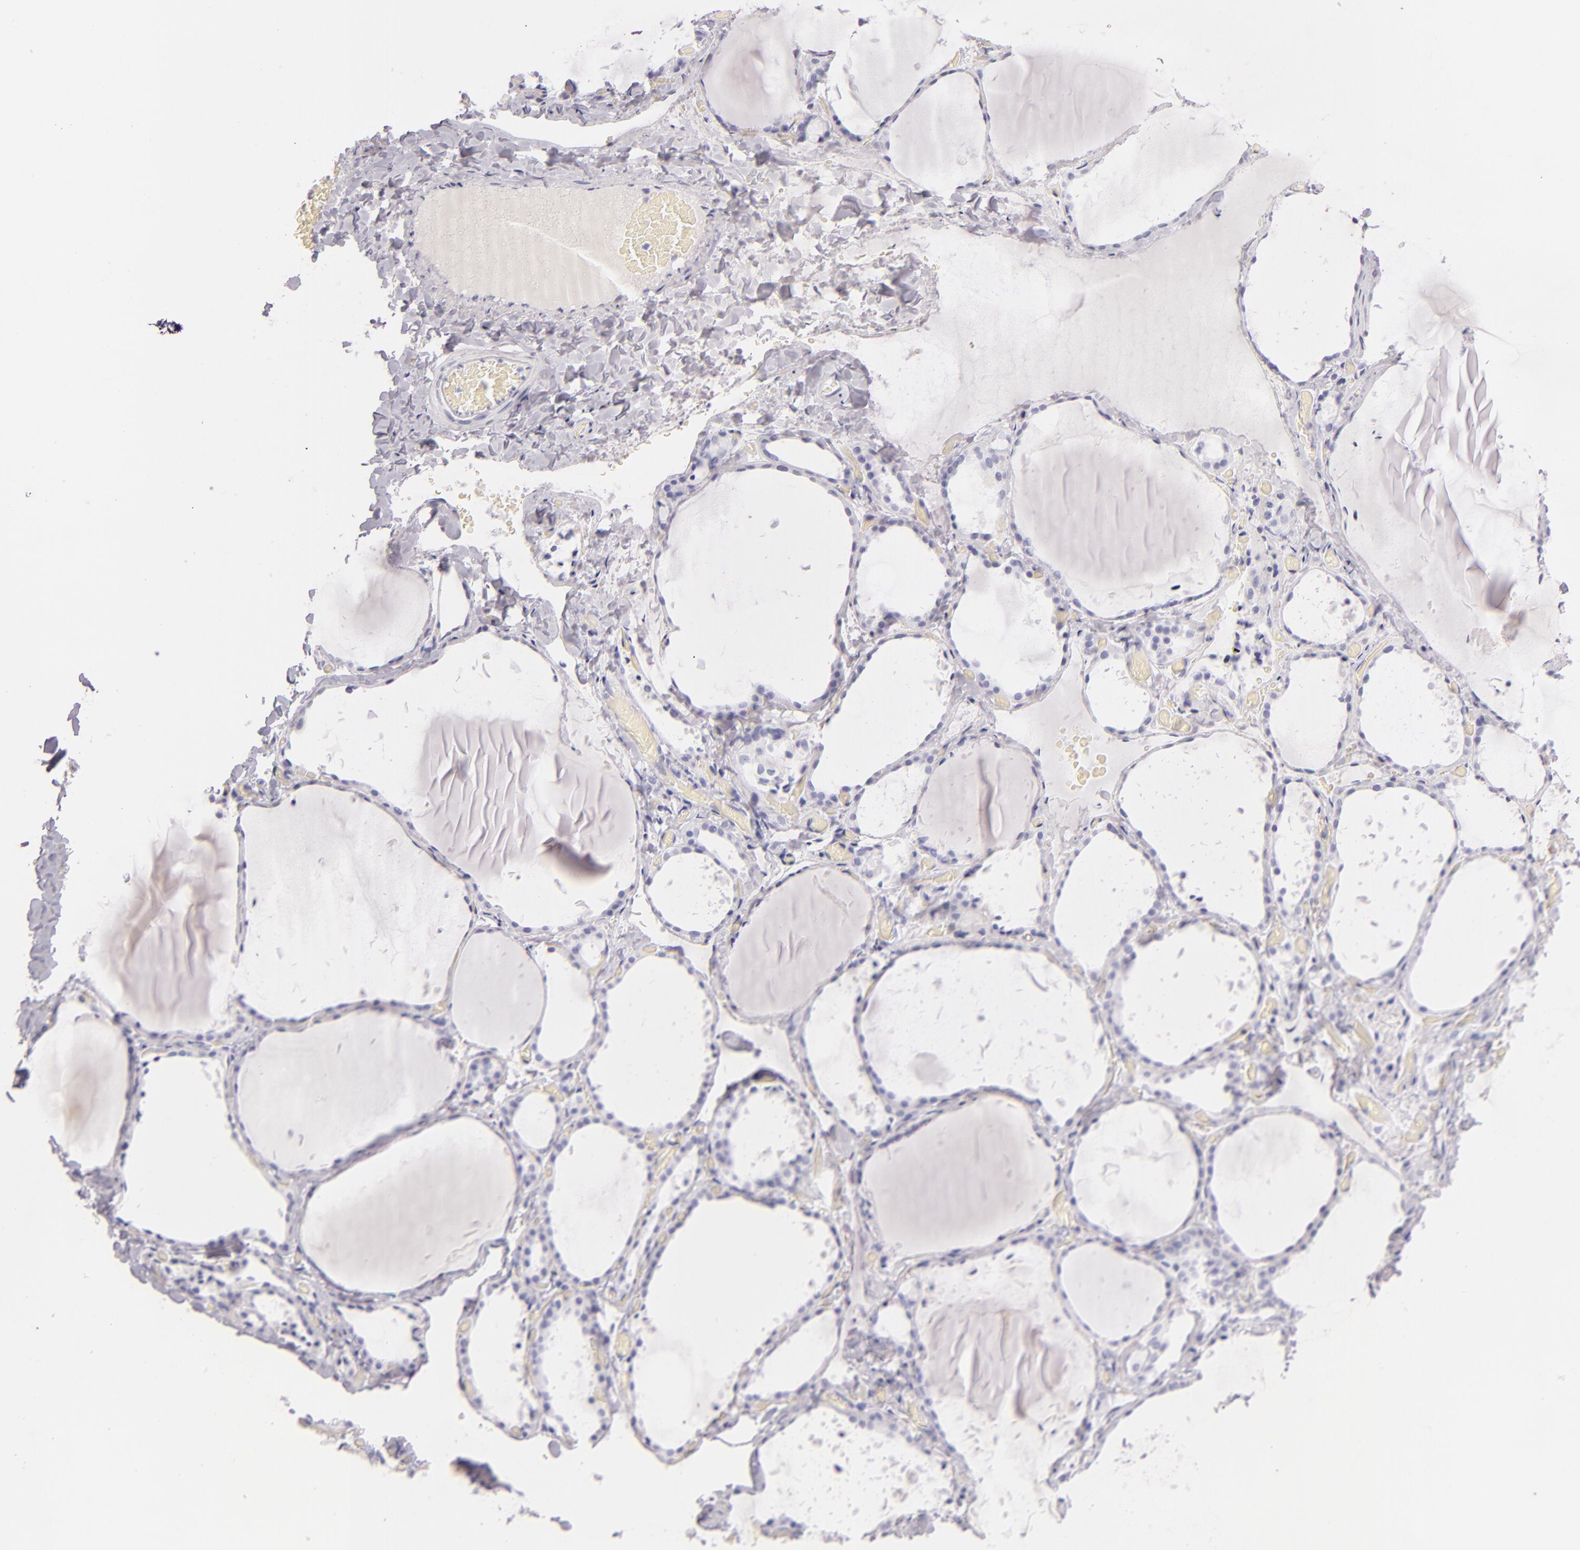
{"staining": {"intensity": "negative", "quantity": "none", "location": "none"}, "tissue": "thyroid gland", "cell_type": "Glandular cells", "image_type": "normal", "snomed": [{"axis": "morphology", "description": "Normal tissue, NOS"}, {"axis": "topography", "description": "Thyroid gland"}], "caption": "The micrograph reveals no significant expression in glandular cells of thyroid gland. (Immunohistochemistry, brightfield microscopy, high magnification).", "gene": "FABP1", "patient": {"sex": "female", "age": 22}}